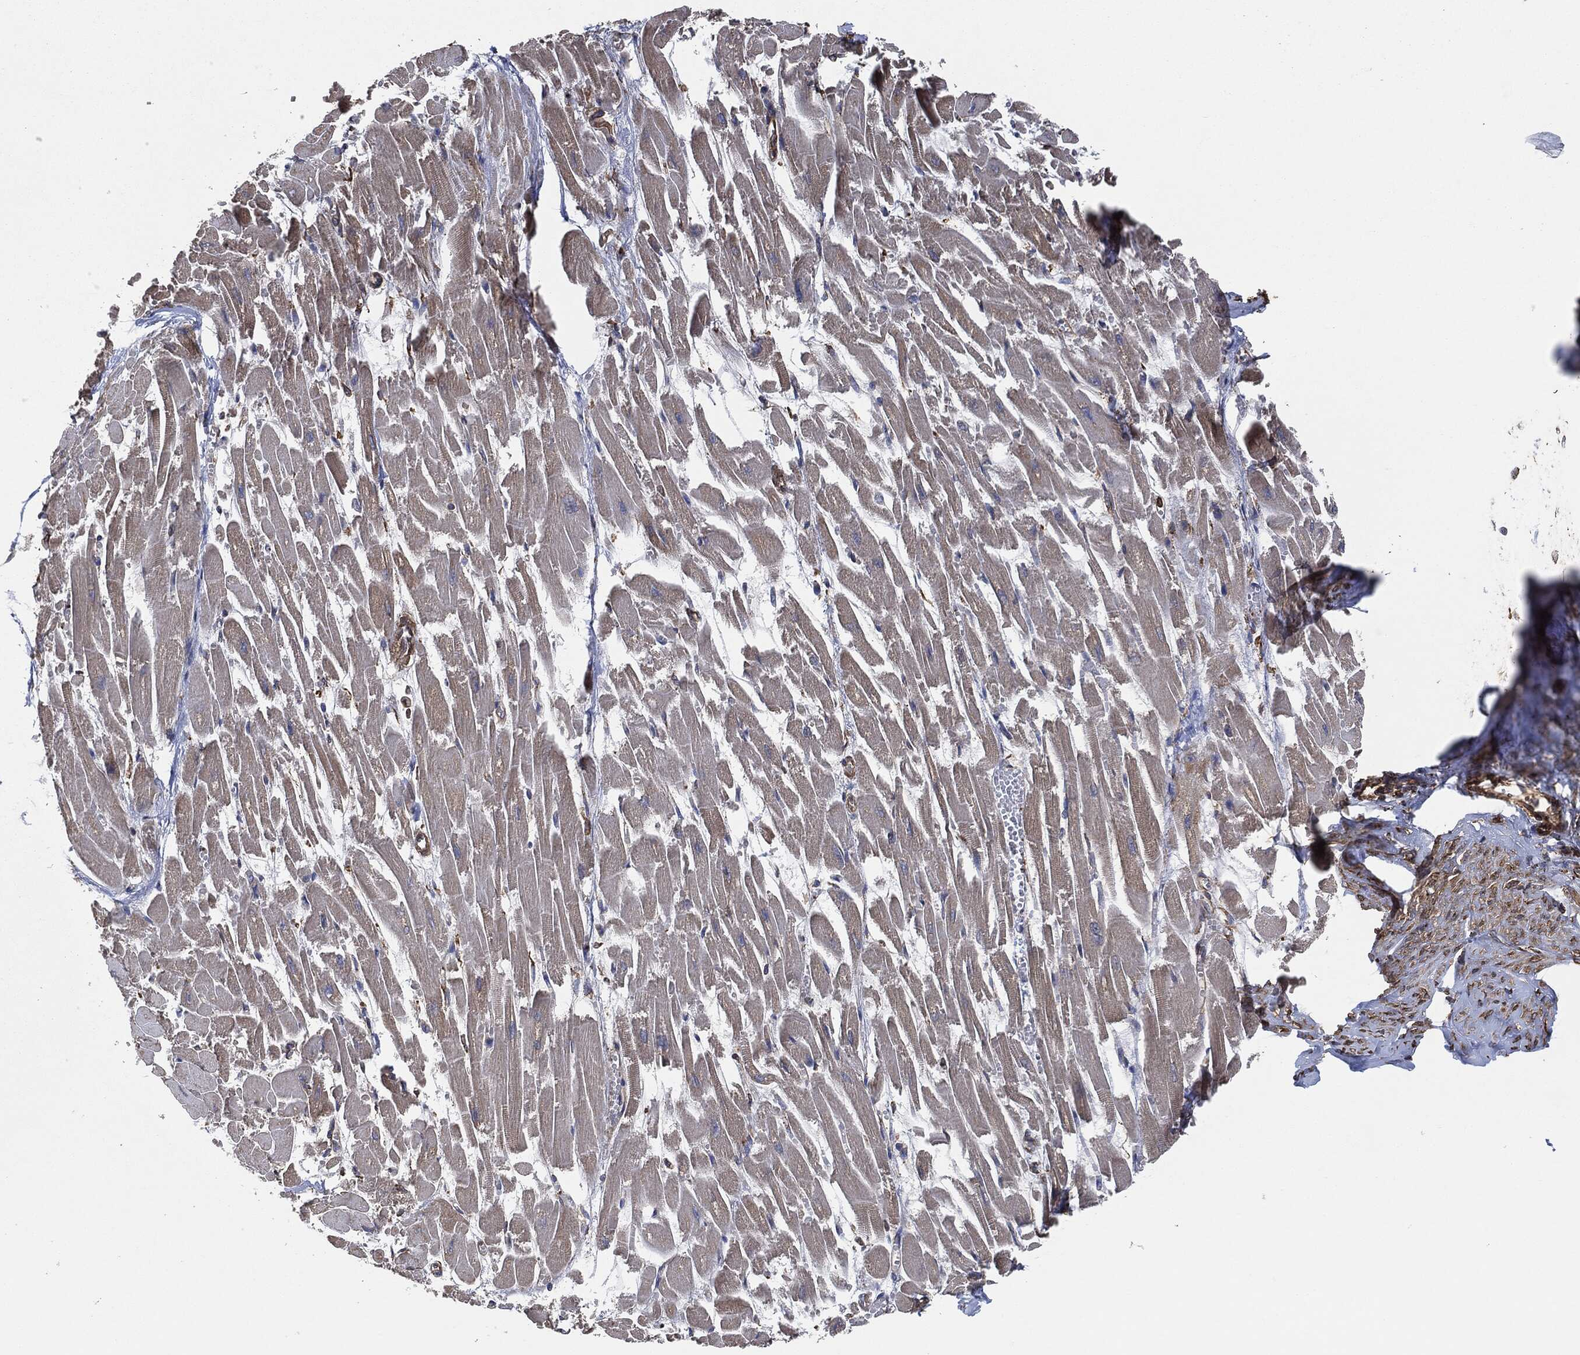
{"staining": {"intensity": "moderate", "quantity": "25%-75%", "location": "cytoplasmic/membranous"}, "tissue": "heart muscle", "cell_type": "Cardiomyocytes", "image_type": "normal", "snomed": [{"axis": "morphology", "description": "Normal tissue, NOS"}, {"axis": "topography", "description": "Heart"}], "caption": "There is medium levels of moderate cytoplasmic/membranous staining in cardiomyocytes of normal heart muscle, as demonstrated by immunohistochemical staining (brown color).", "gene": "AMFR", "patient": {"sex": "female", "age": 52}}